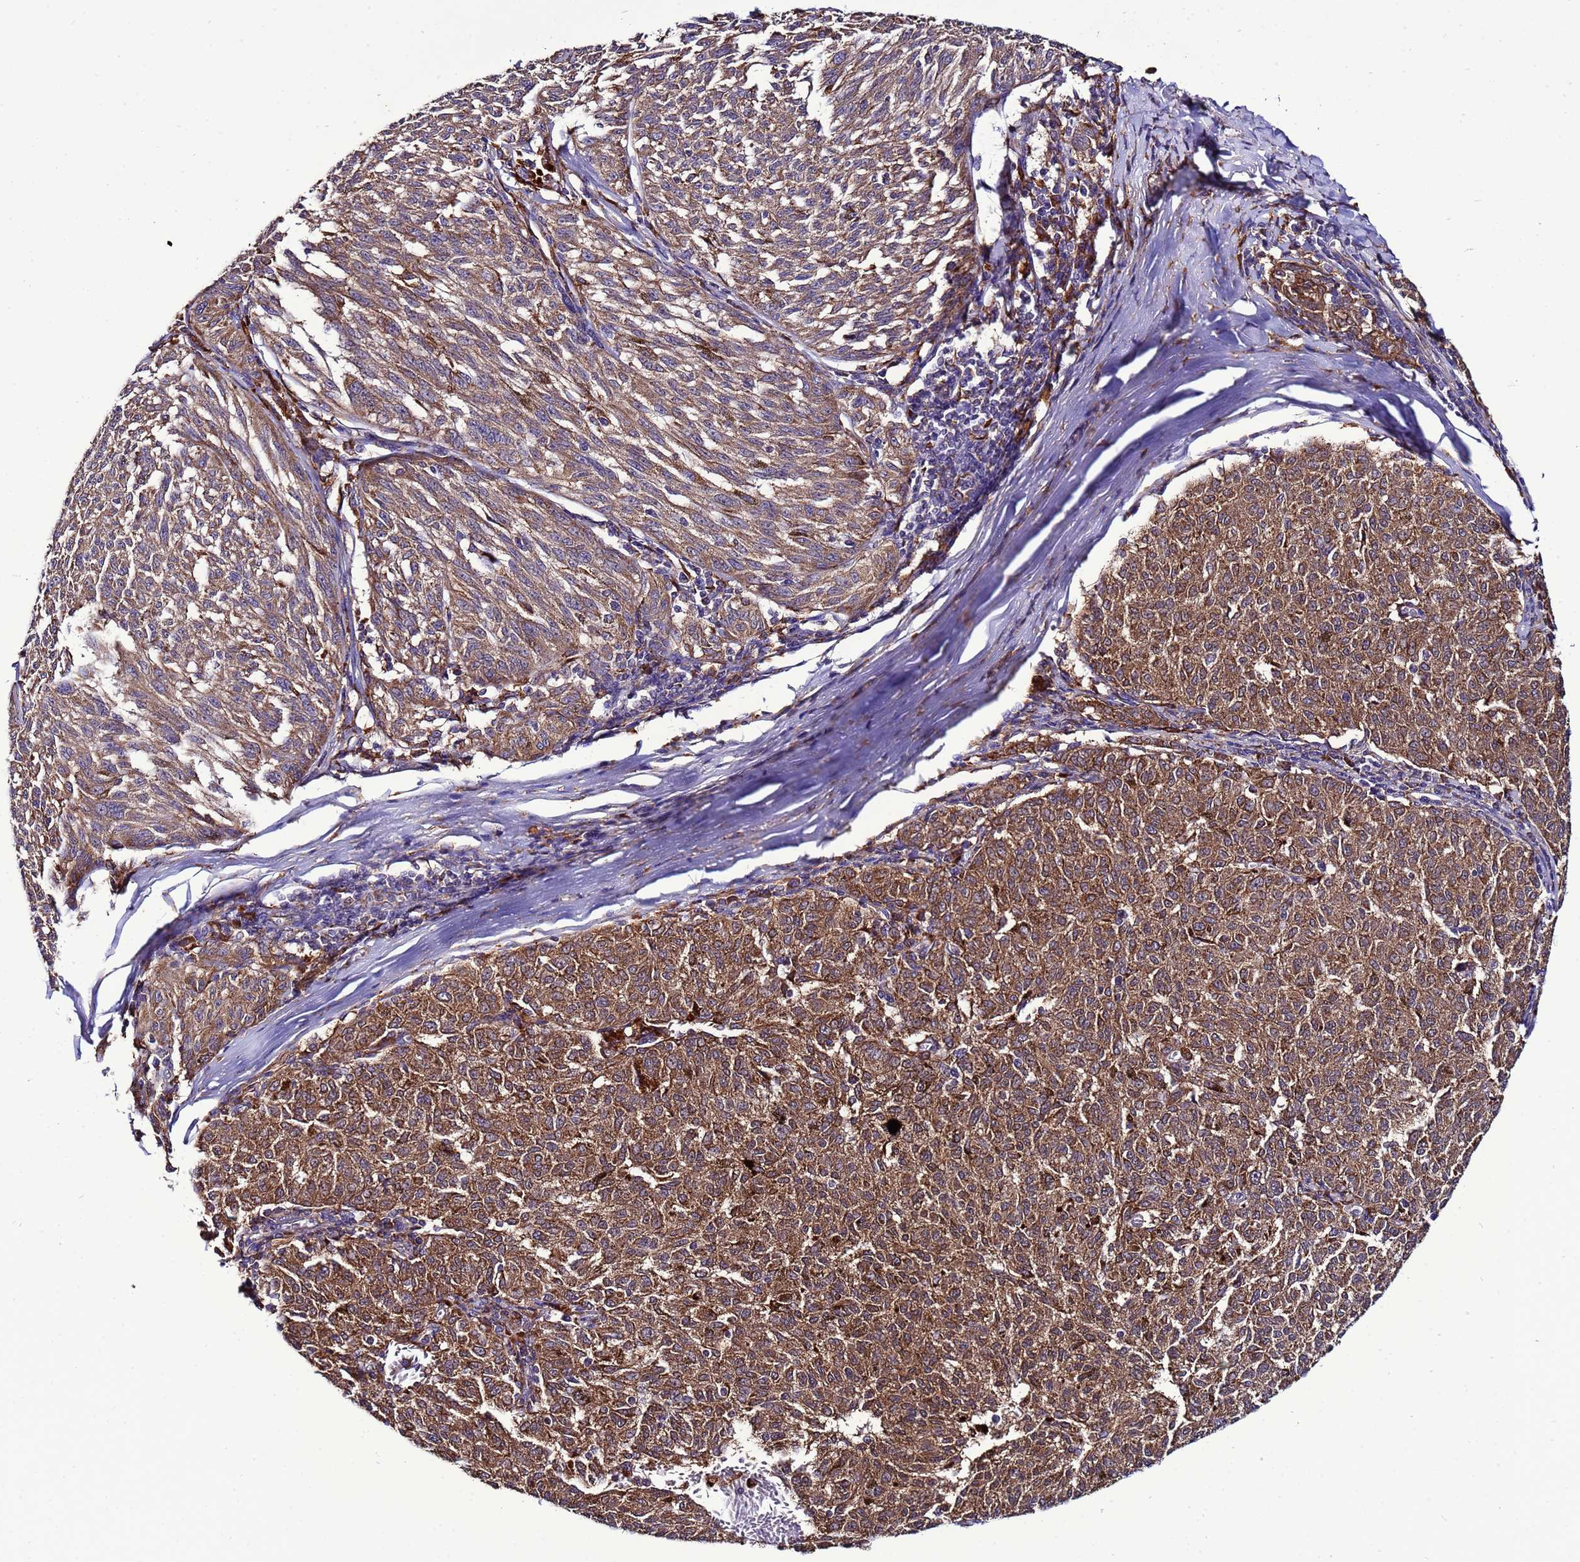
{"staining": {"intensity": "moderate", "quantity": ">75%", "location": "cytoplasmic/membranous"}, "tissue": "melanoma", "cell_type": "Tumor cells", "image_type": "cancer", "snomed": [{"axis": "morphology", "description": "Malignant melanoma, NOS"}, {"axis": "topography", "description": "Skin"}], "caption": "This is an image of IHC staining of melanoma, which shows moderate positivity in the cytoplasmic/membranous of tumor cells.", "gene": "ANTKMT", "patient": {"sex": "female", "age": 72}}